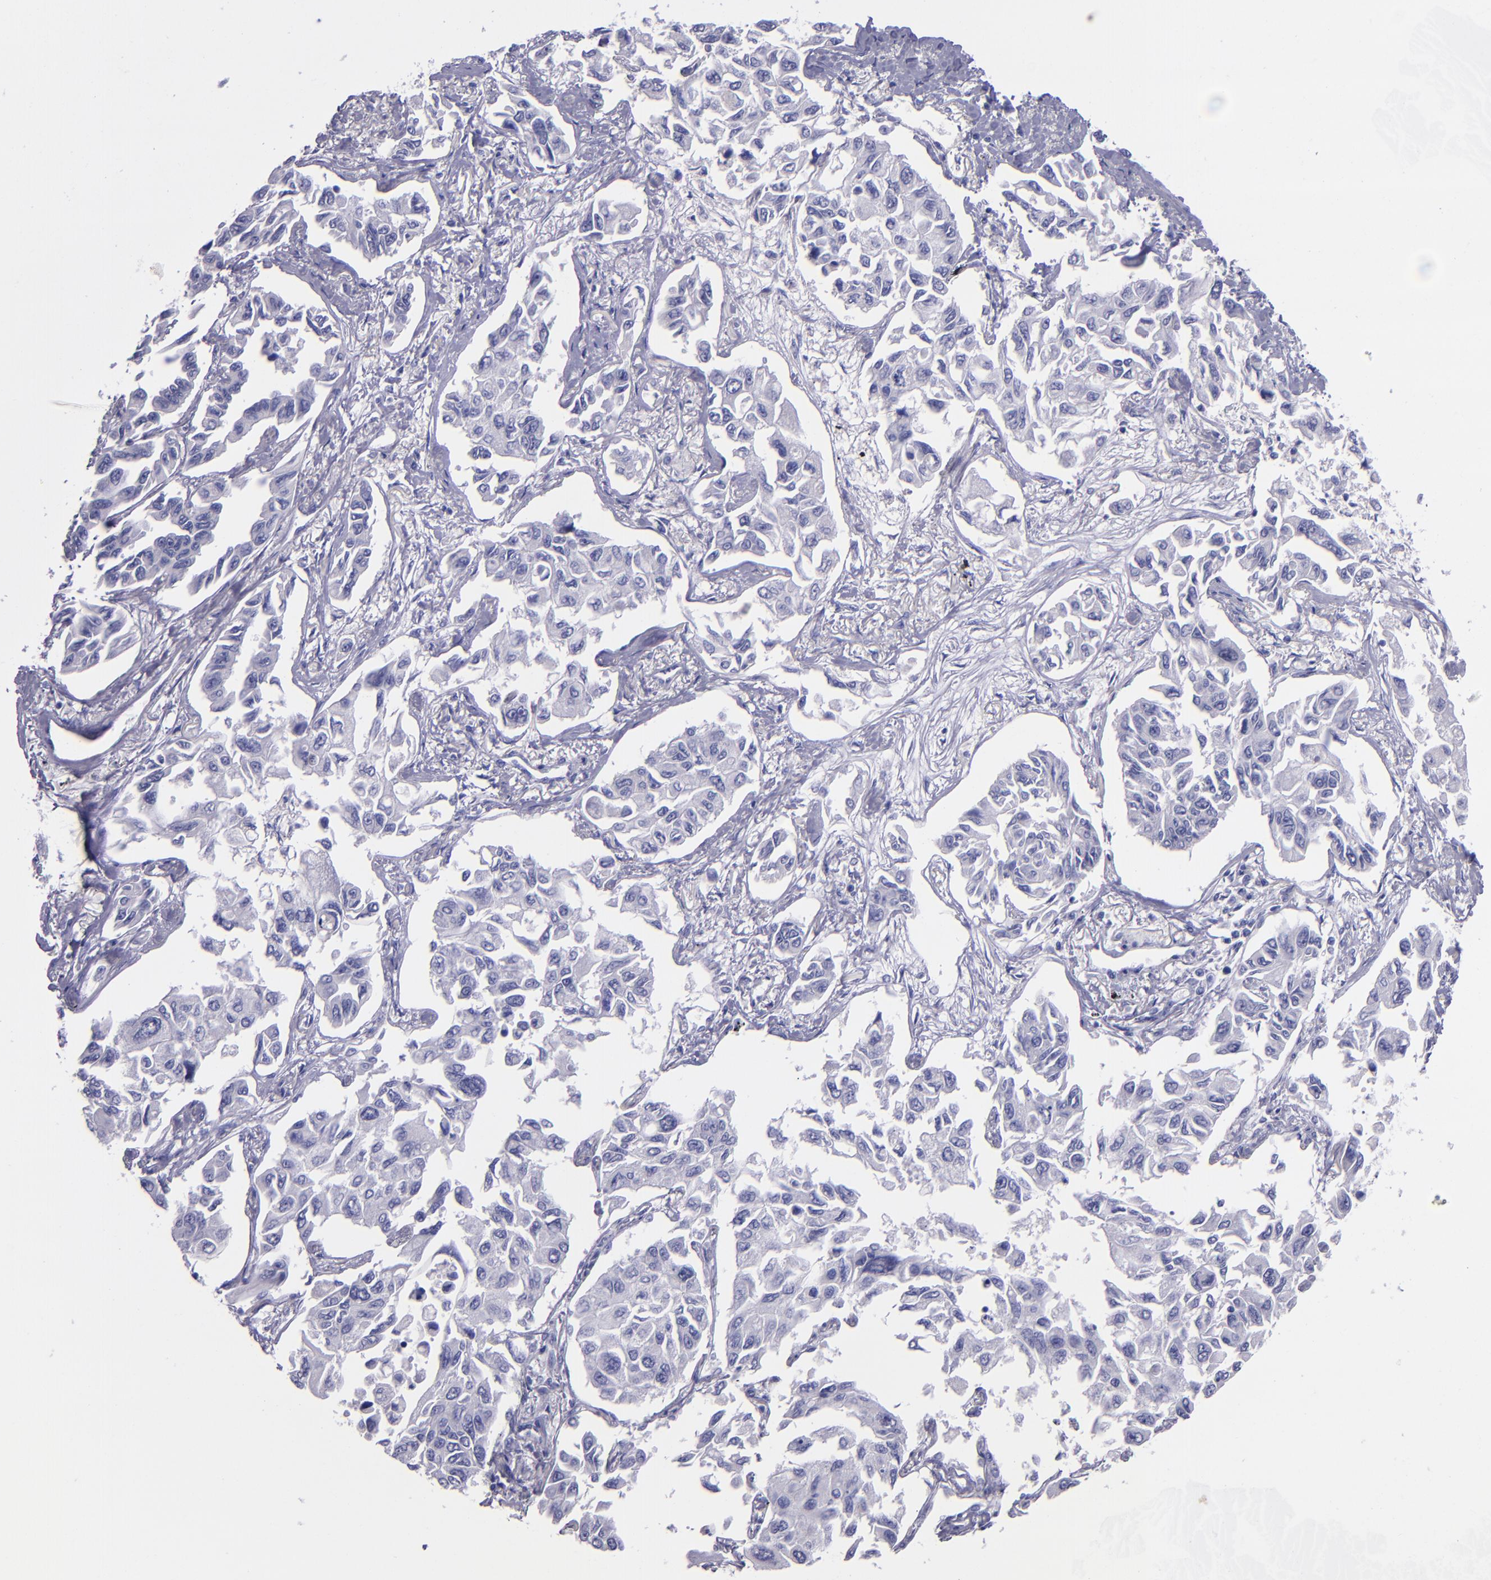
{"staining": {"intensity": "negative", "quantity": "none", "location": "none"}, "tissue": "lung cancer", "cell_type": "Tumor cells", "image_type": "cancer", "snomed": [{"axis": "morphology", "description": "Adenocarcinoma, NOS"}, {"axis": "topography", "description": "Lung"}], "caption": "Immunohistochemical staining of lung cancer (adenocarcinoma) shows no significant staining in tumor cells. (DAB (3,3'-diaminobenzidine) immunohistochemistry, high magnification).", "gene": "TNNT3", "patient": {"sex": "male", "age": 64}}